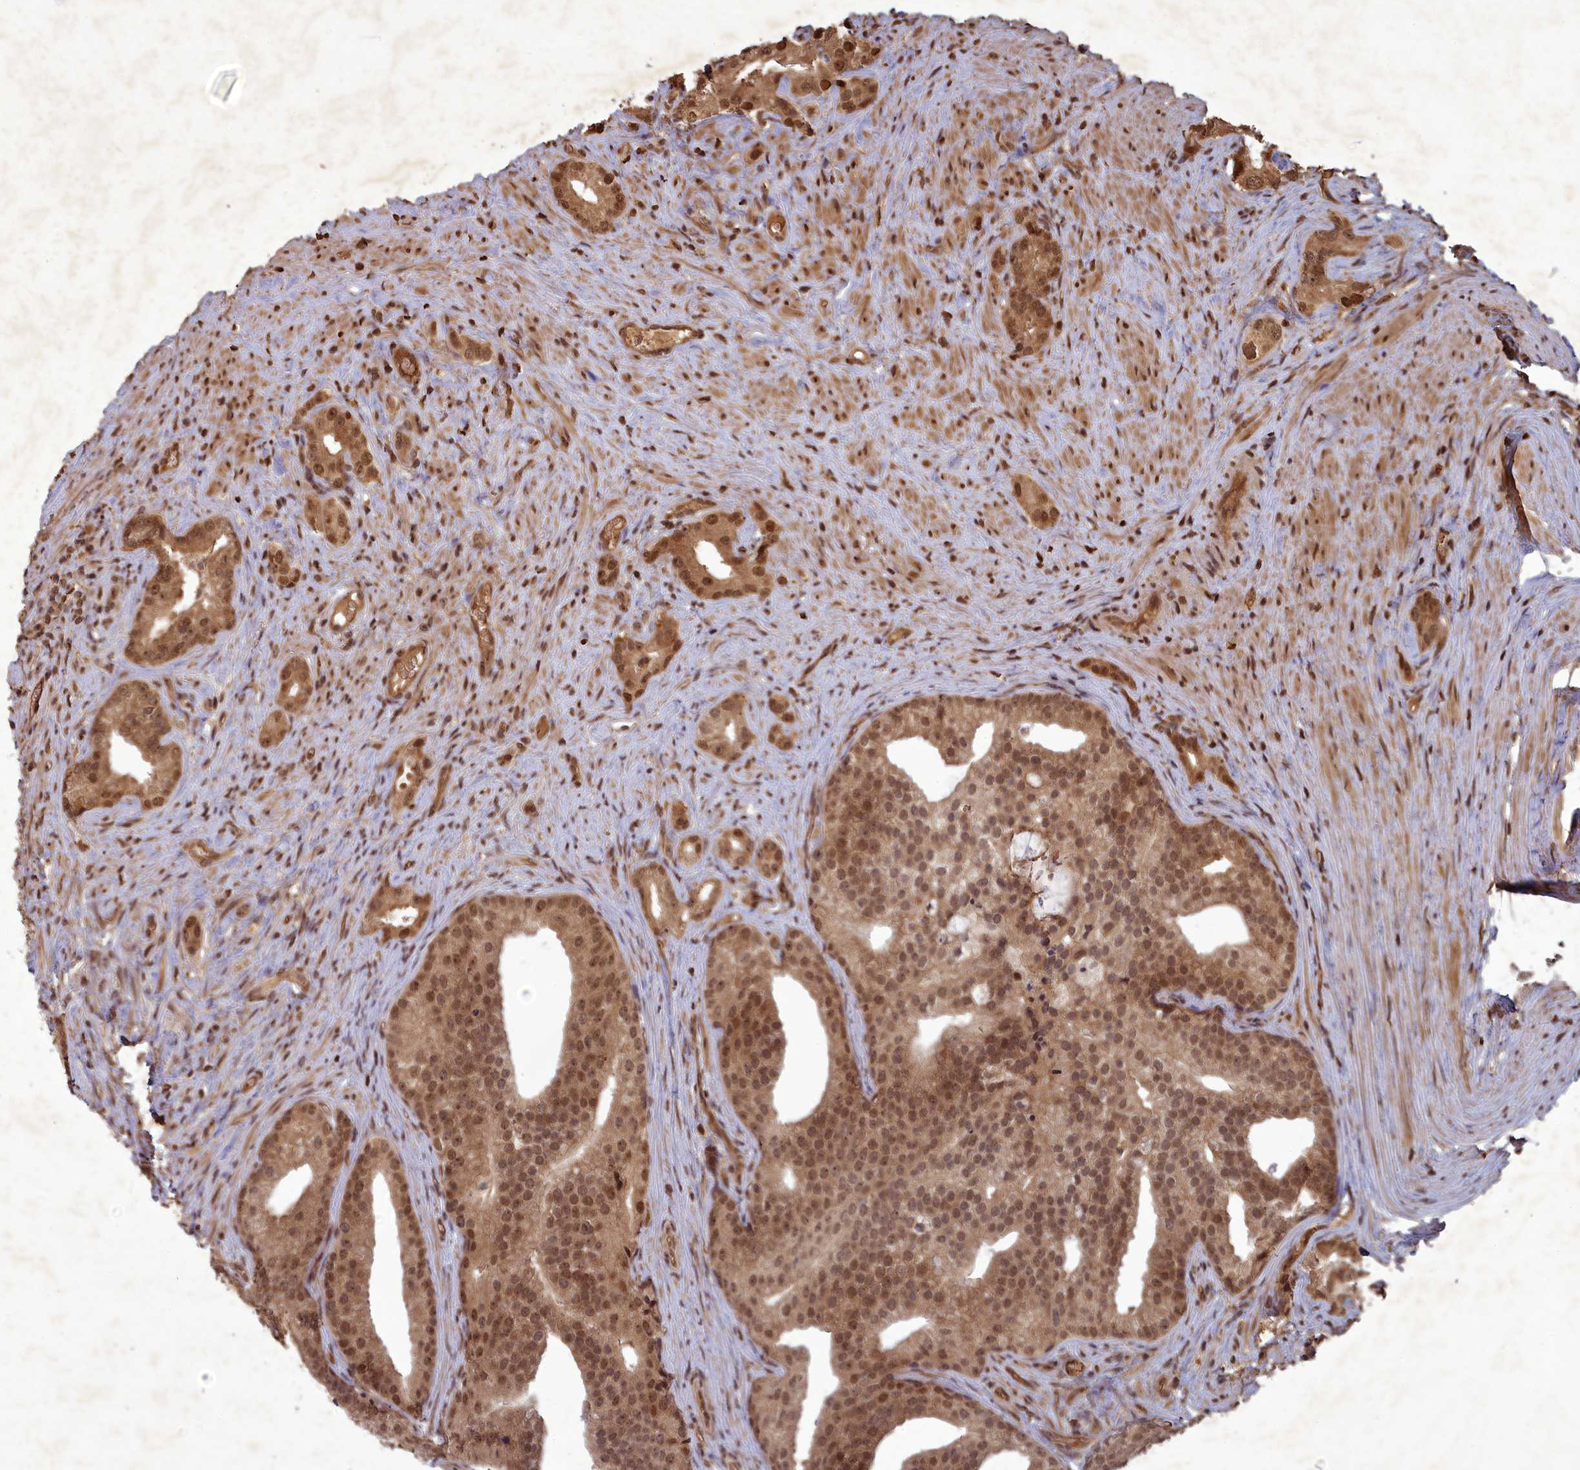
{"staining": {"intensity": "strong", "quantity": ">75%", "location": "nuclear"}, "tissue": "prostate cancer", "cell_type": "Tumor cells", "image_type": "cancer", "snomed": [{"axis": "morphology", "description": "Adenocarcinoma, Low grade"}, {"axis": "topography", "description": "Prostate"}], "caption": "This is an image of immunohistochemistry staining of prostate low-grade adenocarcinoma, which shows strong positivity in the nuclear of tumor cells.", "gene": "SRMS", "patient": {"sex": "male", "age": 71}}